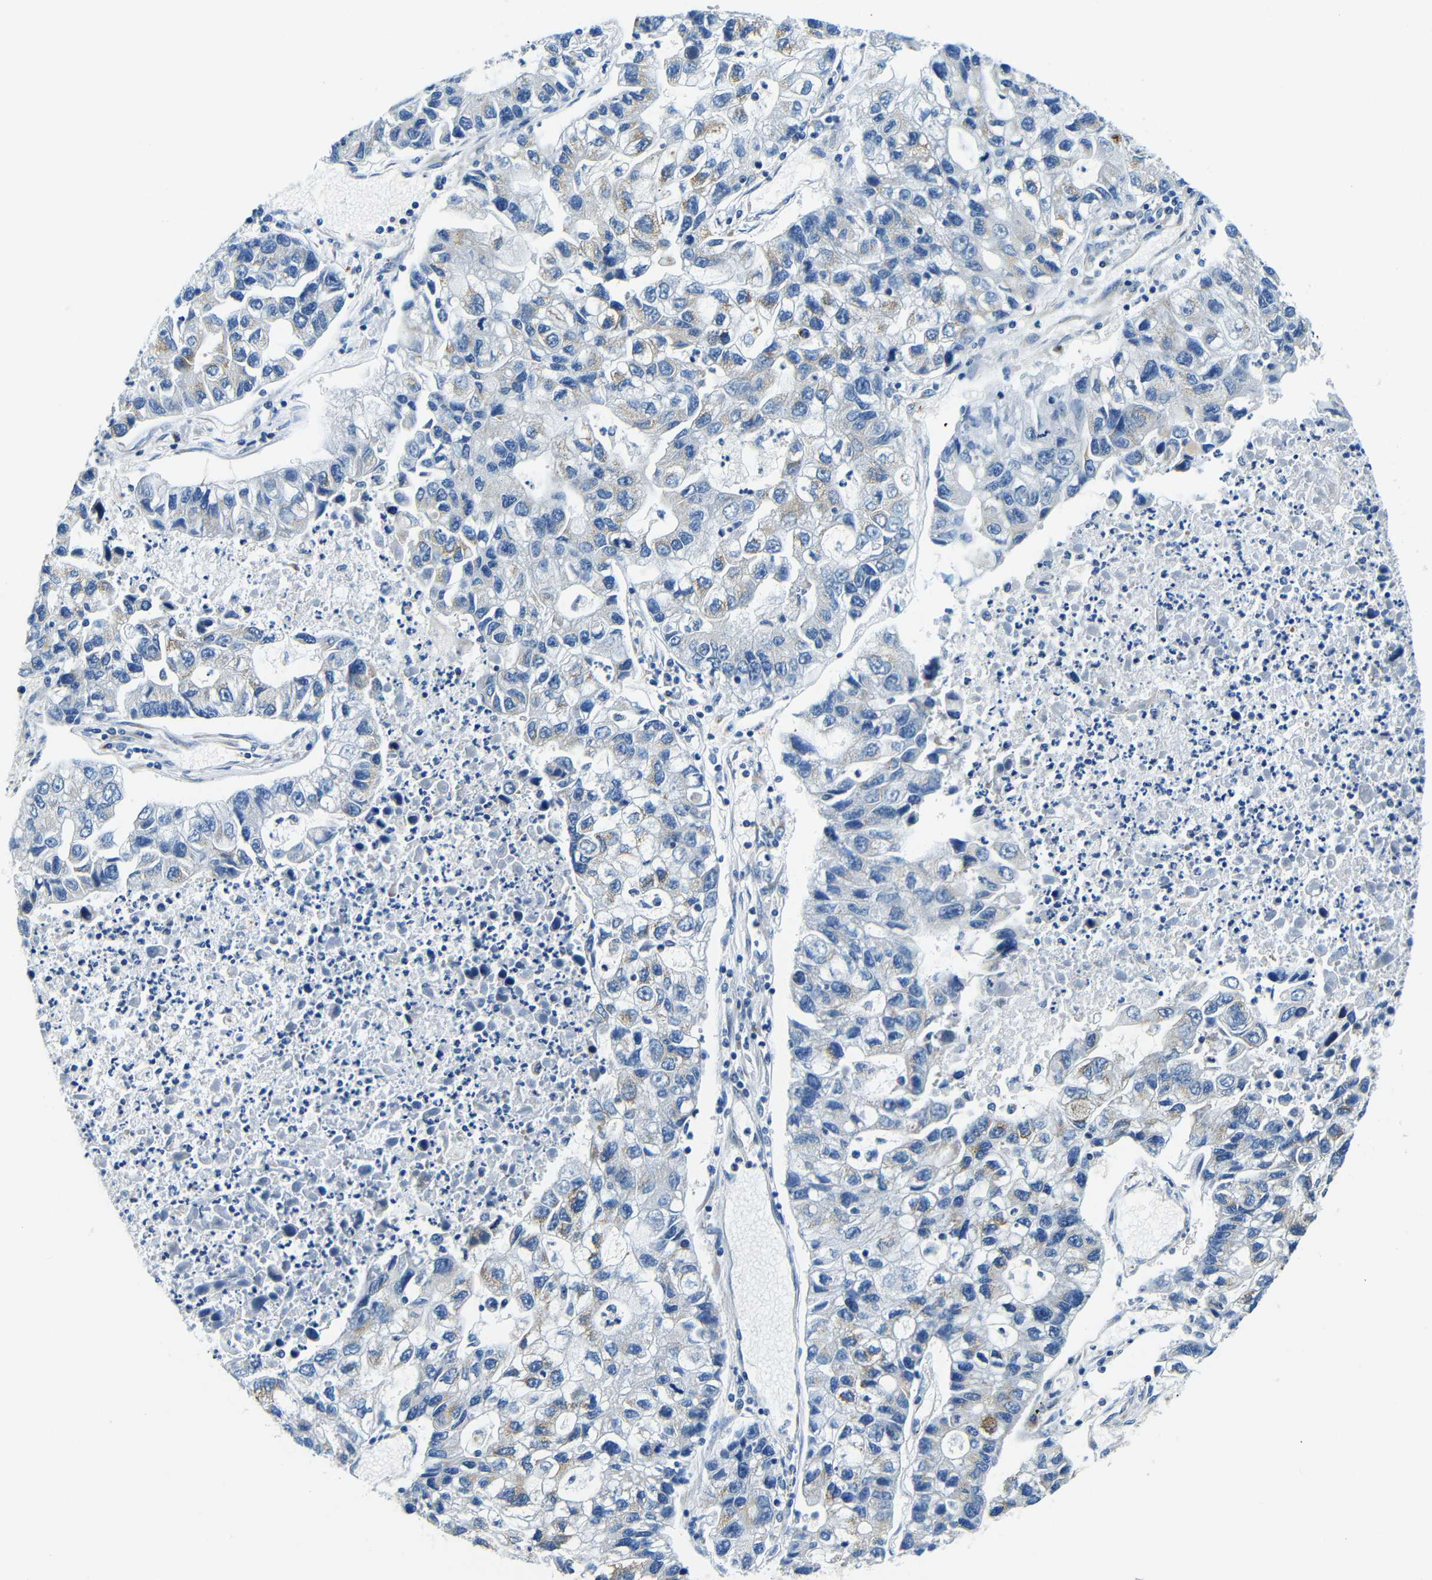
{"staining": {"intensity": "weak", "quantity": "<25%", "location": "cytoplasmic/membranous"}, "tissue": "lung cancer", "cell_type": "Tumor cells", "image_type": "cancer", "snomed": [{"axis": "morphology", "description": "Adenocarcinoma, NOS"}, {"axis": "topography", "description": "Lung"}], "caption": "IHC of lung adenocarcinoma reveals no staining in tumor cells.", "gene": "USO1", "patient": {"sex": "female", "age": 51}}